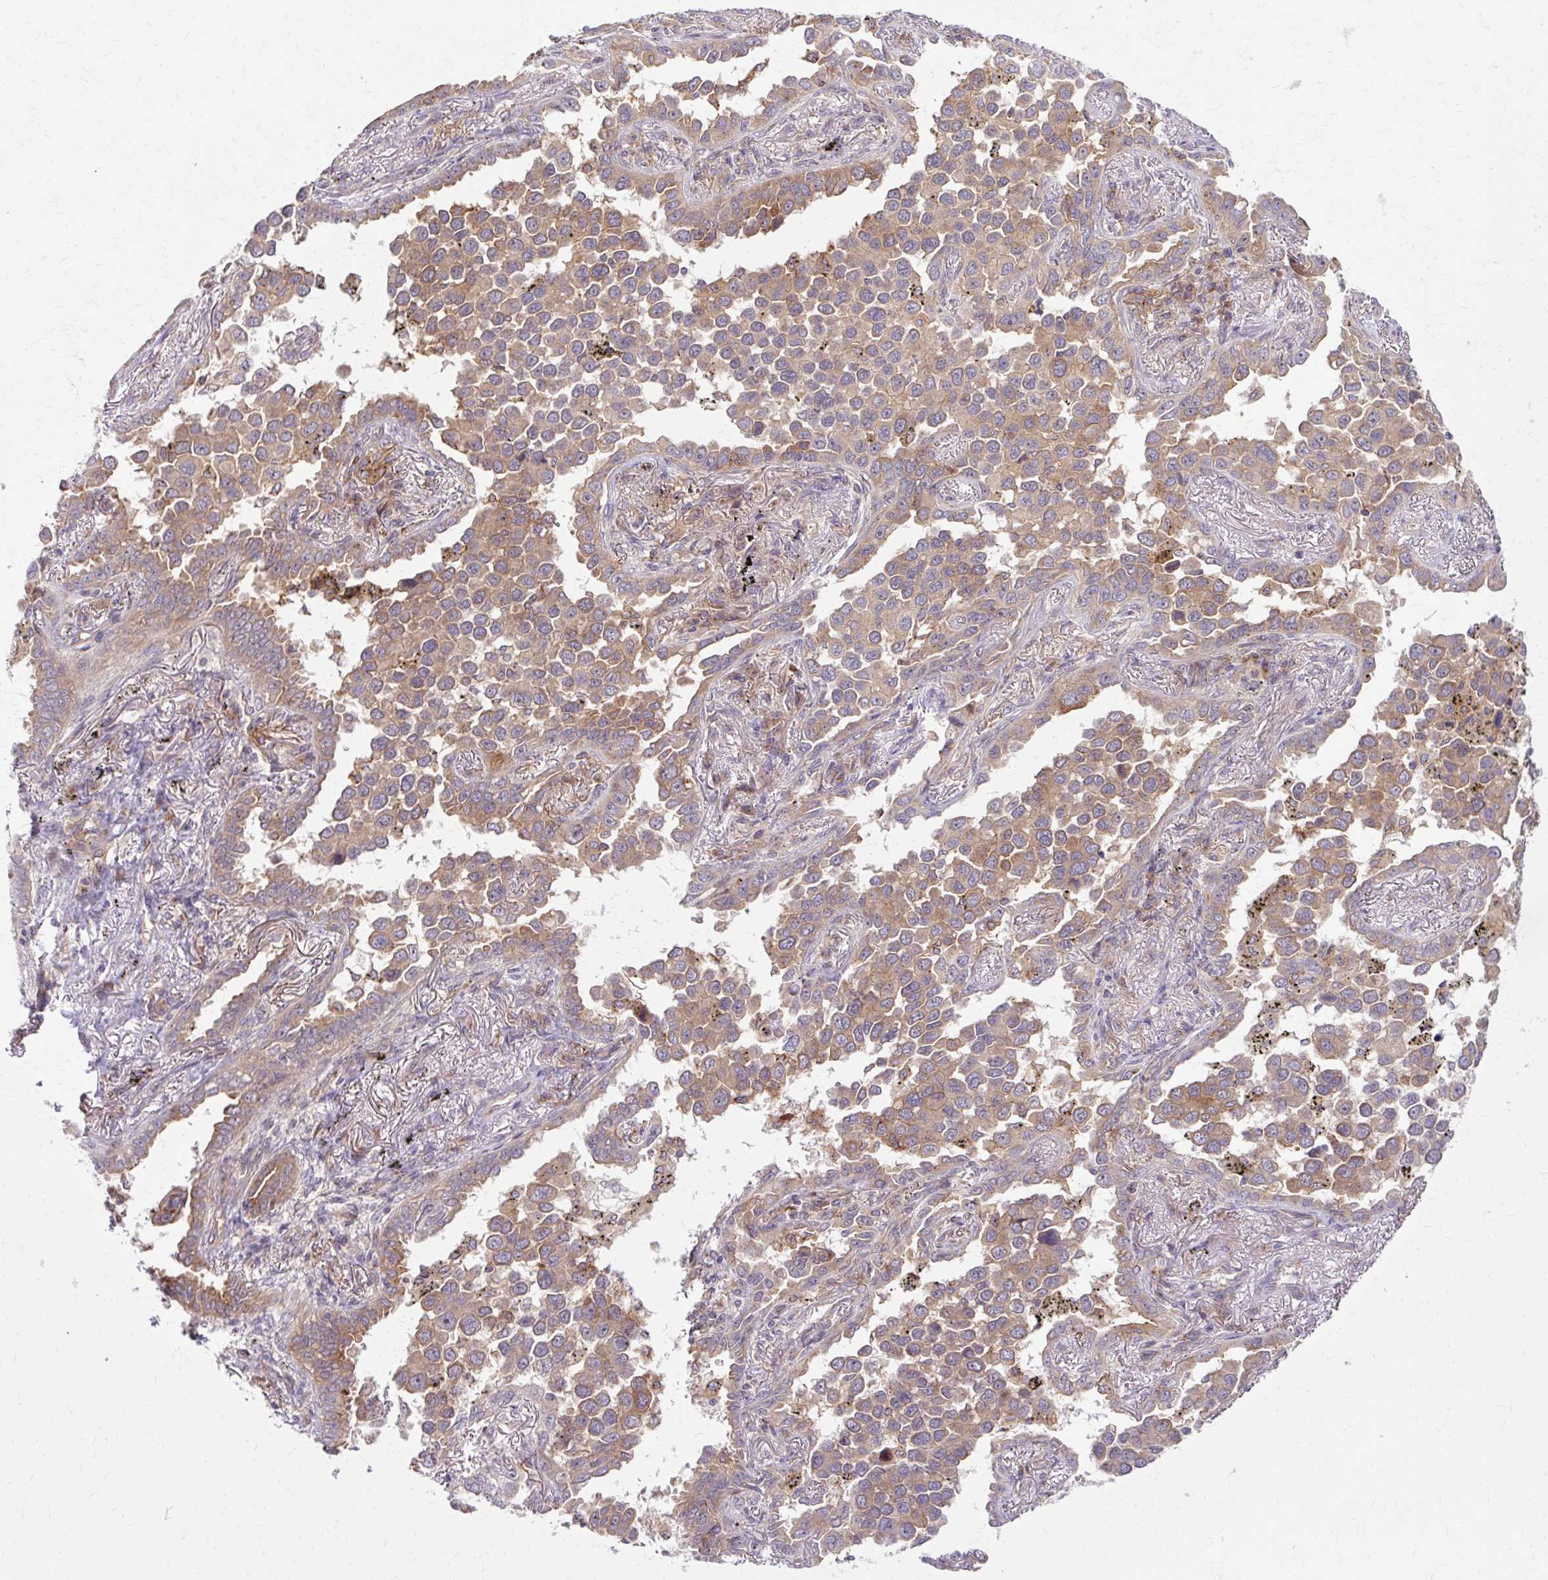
{"staining": {"intensity": "moderate", "quantity": ">75%", "location": "cytoplasmic/membranous"}, "tissue": "lung cancer", "cell_type": "Tumor cells", "image_type": "cancer", "snomed": [{"axis": "morphology", "description": "Adenocarcinoma, NOS"}, {"axis": "topography", "description": "Lung"}], "caption": "Adenocarcinoma (lung) was stained to show a protein in brown. There is medium levels of moderate cytoplasmic/membranous staining in approximately >75% of tumor cells. The staining was performed using DAB to visualize the protein expression in brown, while the nuclei were stained in blue with hematoxylin (Magnification: 20x).", "gene": "MZT2B", "patient": {"sex": "male", "age": 67}}